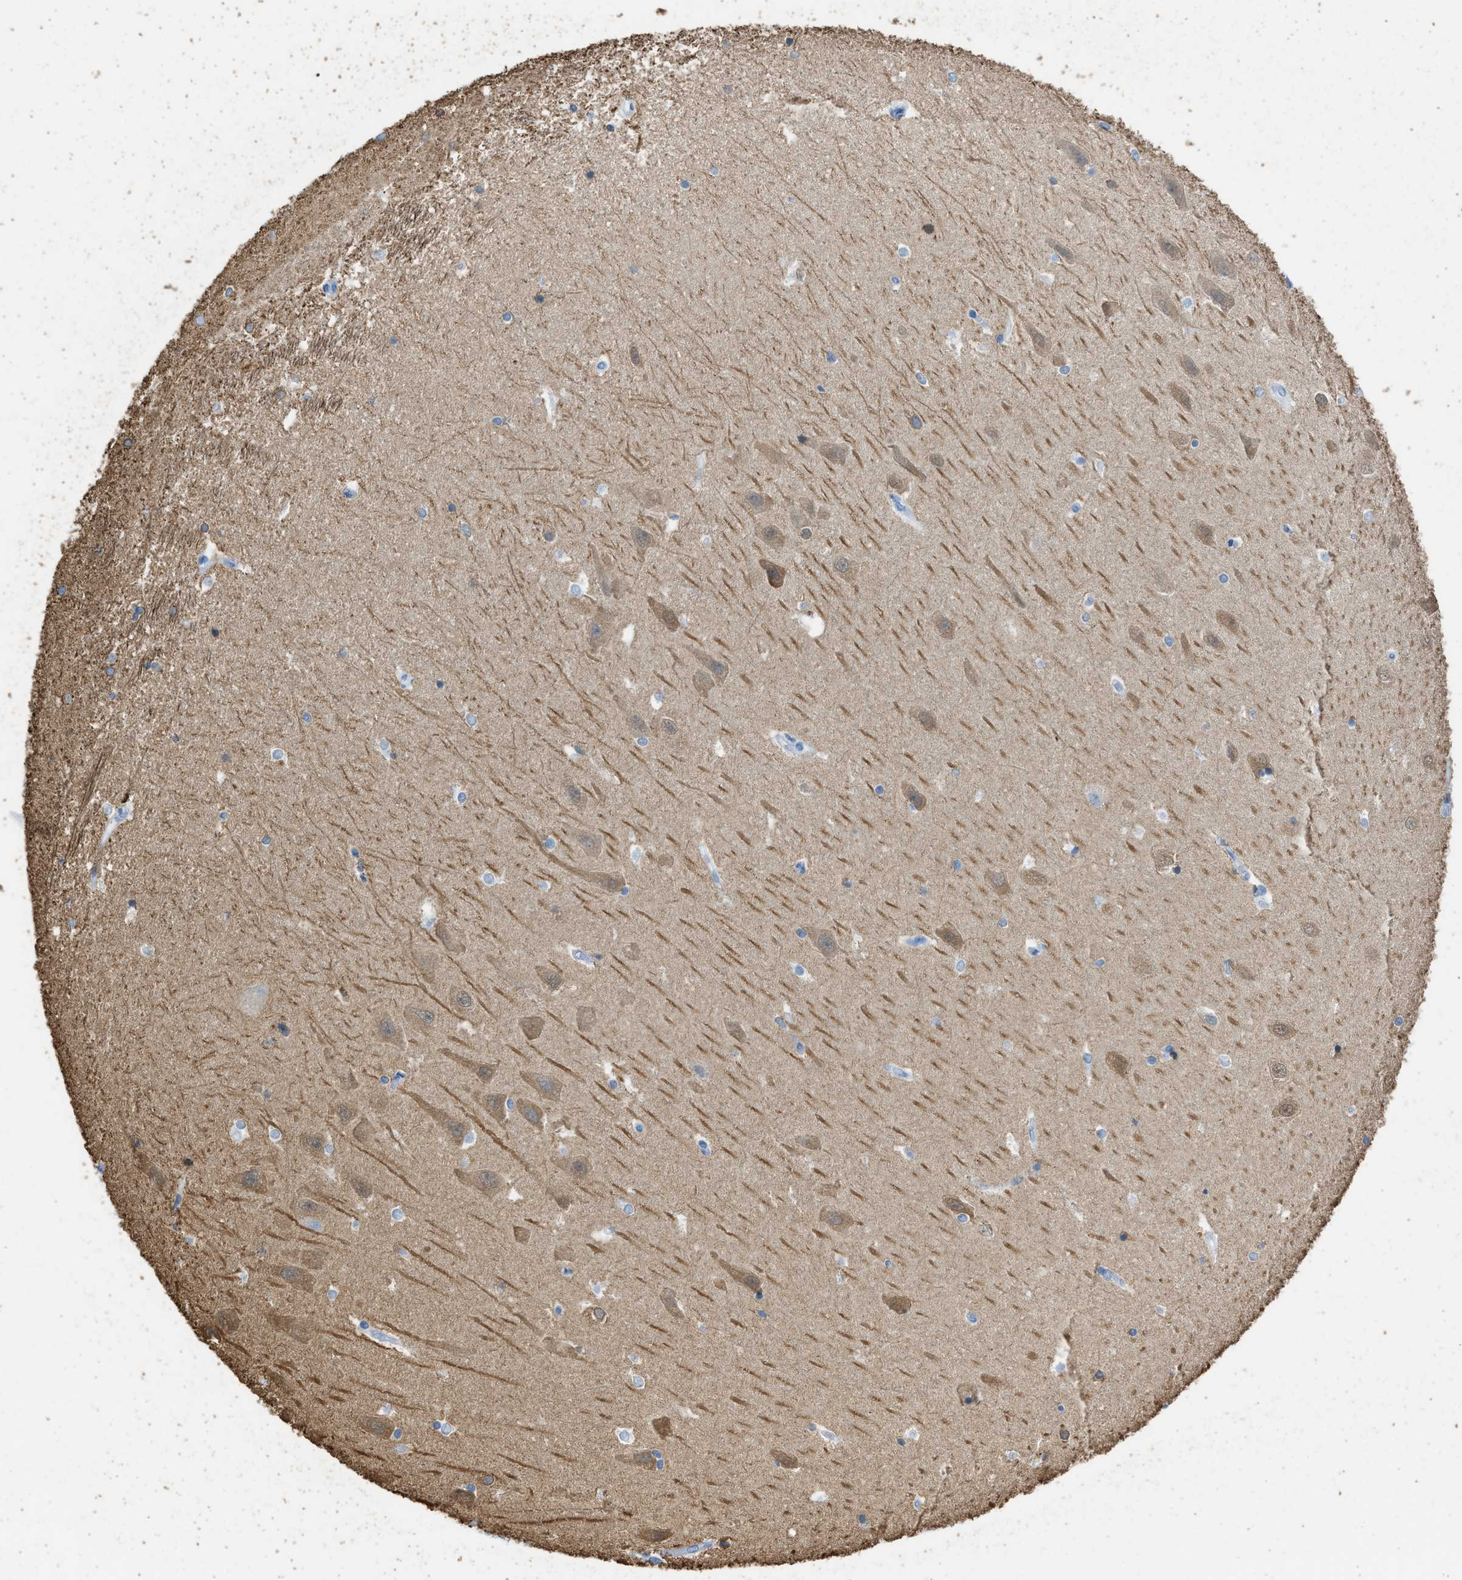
{"staining": {"intensity": "negative", "quantity": "none", "location": "none"}, "tissue": "hippocampus", "cell_type": "Glial cells", "image_type": "normal", "snomed": [{"axis": "morphology", "description": "Normal tissue, NOS"}, {"axis": "topography", "description": "Hippocampus"}], "caption": "Glial cells show no significant expression in normal hippocampus.", "gene": "FAIM2", "patient": {"sex": "male", "age": 45}}